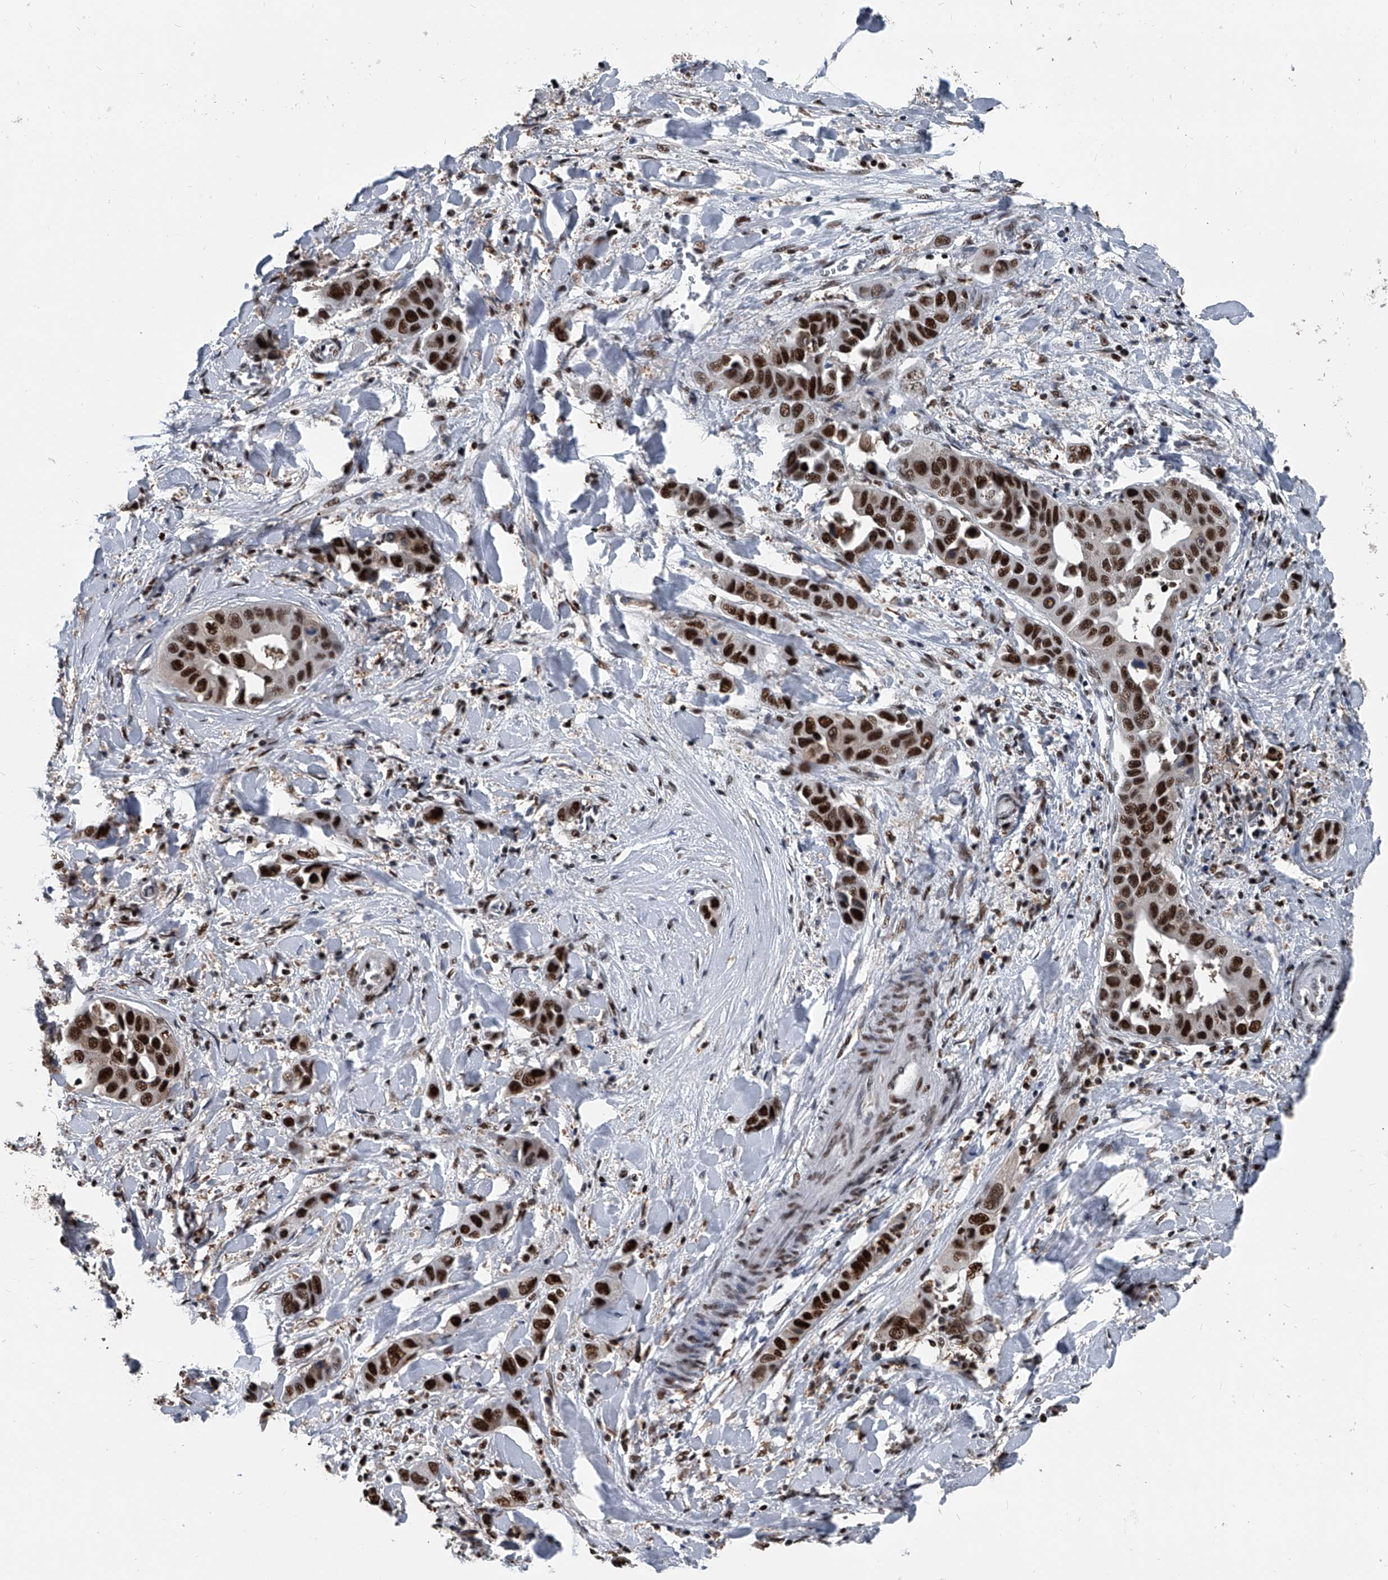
{"staining": {"intensity": "strong", "quantity": ">75%", "location": "nuclear"}, "tissue": "liver cancer", "cell_type": "Tumor cells", "image_type": "cancer", "snomed": [{"axis": "morphology", "description": "Cholangiocarcinoma"}, {"axis": "topography", "description": "Liver"}], "caption": "This photomicrograph displays immunohistochemistry (IHC) staining of human cholangiocarcinoma (liver), with high strong nuclear positivity in approximately >75% of tumor cells.", "gene": "FKBP5", "patient": {"sex": "female", "age": 52}}